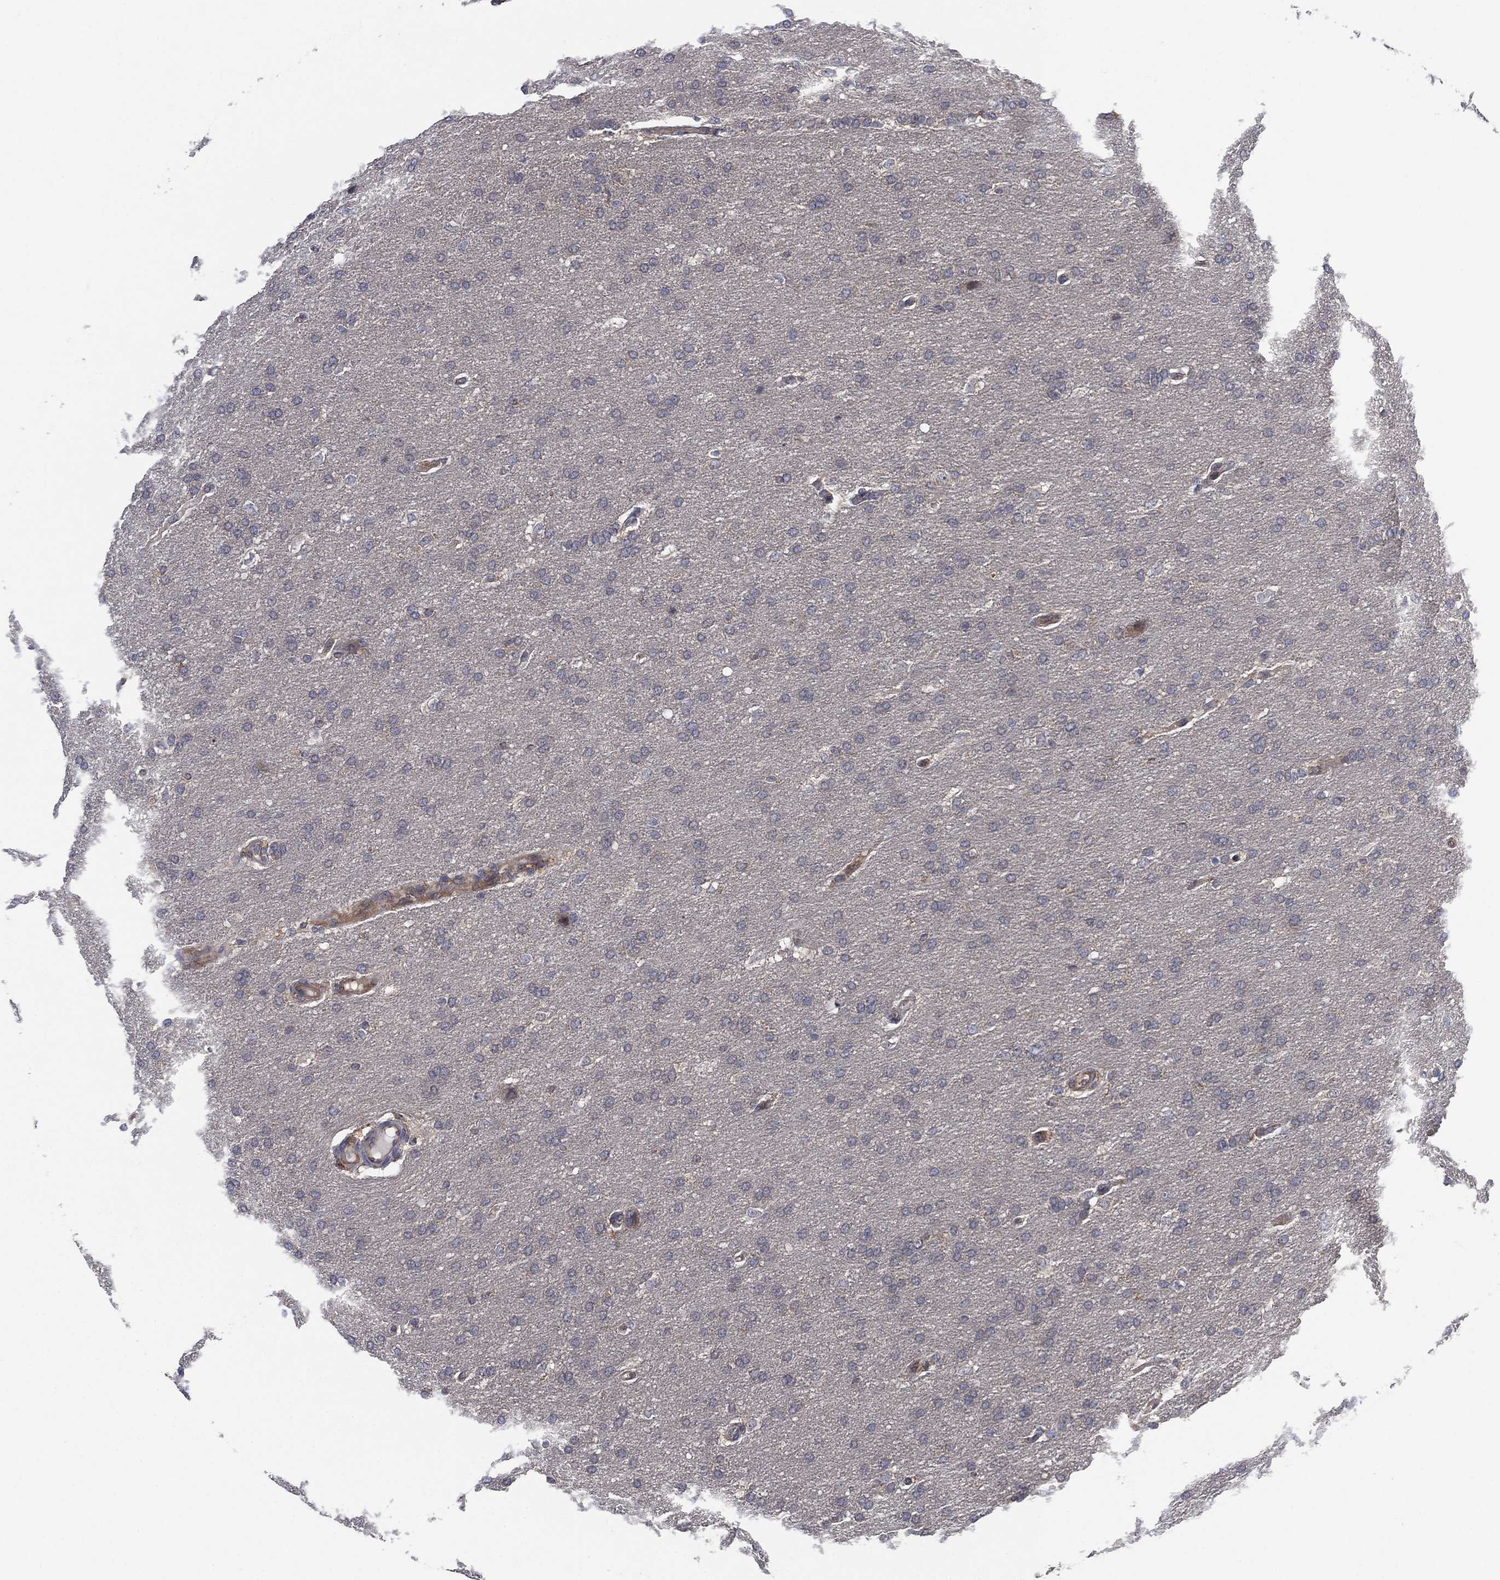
{"staining": {"intensity": "negative", "quantity": "none", "location": "none"}, "tissue": "glioma", "cell_type": "Tumor cells", "image_type": "cancer", "snomed": [{"axis": "morphology", "description": "Glioma, malignant, Low grade"}, {"axis": "topography", "description": "Brain"}], "caption": "This is a micrograph of IHC staining of malignant glioma (low-grade), which shows no staining in tumor cells. Nuclei are stained in blue.", "gene": "FES", "patient": {"sex": "female", "age": 37}}